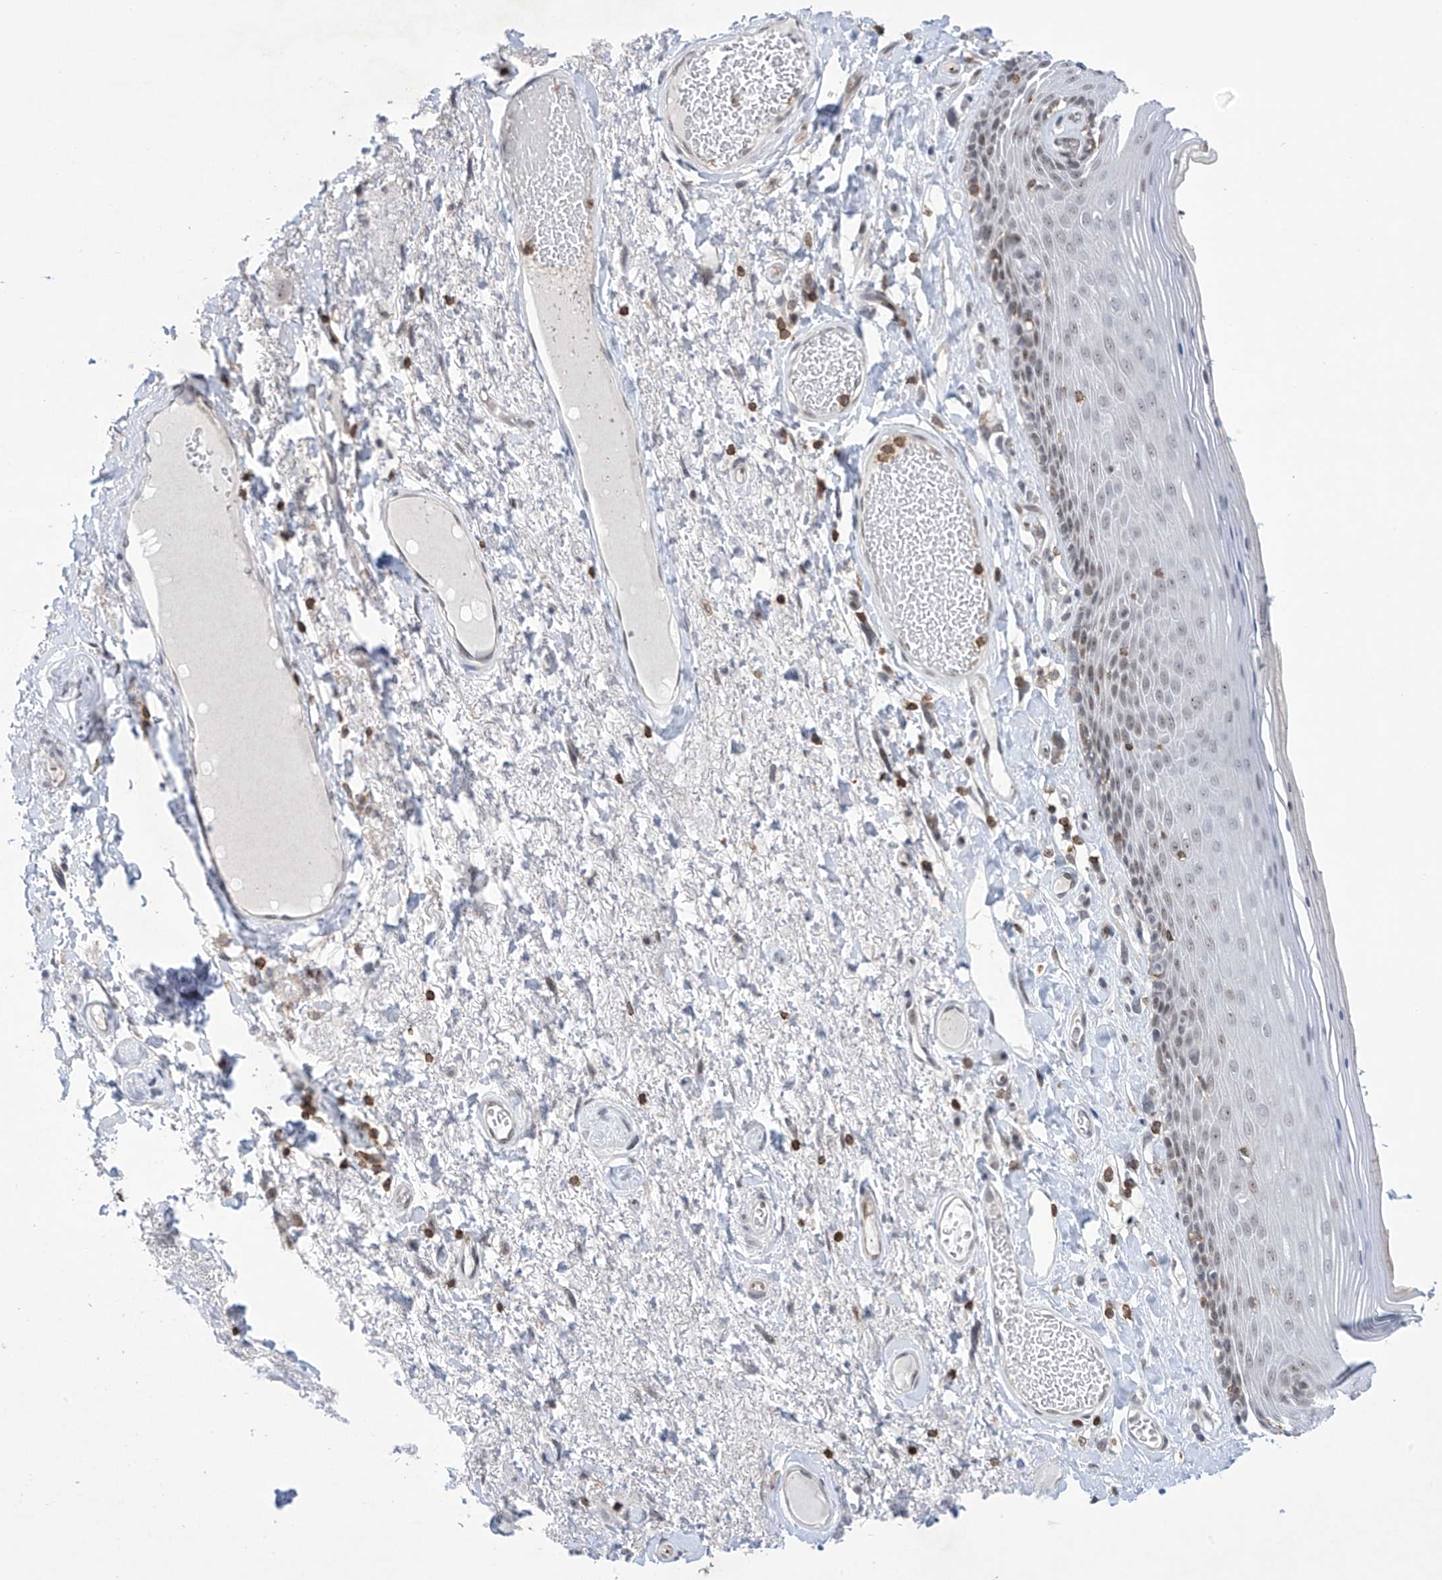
{"staining": {"intensity": "weak", "quantity": "<25%", "location": "cytoplasmic/membranous,nuclear"}, "tissue": "skin", "cell_type": "Epidermal cells", "image_type": "normal", "snomed": [{"axis": "morphology", "description": "Normal tissue, NOS"}, {"axis": "topography", "description": "Anal"}], "caption": "High magnification brightfield microscopy of unremarkable skin stained with DAB (brown) and counterstained with hematoxylin (blue): epidermal cells show no significant staining. (DAB IHC, high magnification).", "gene": "MSL3", "patient": {"sex": "male", "age": 69}}